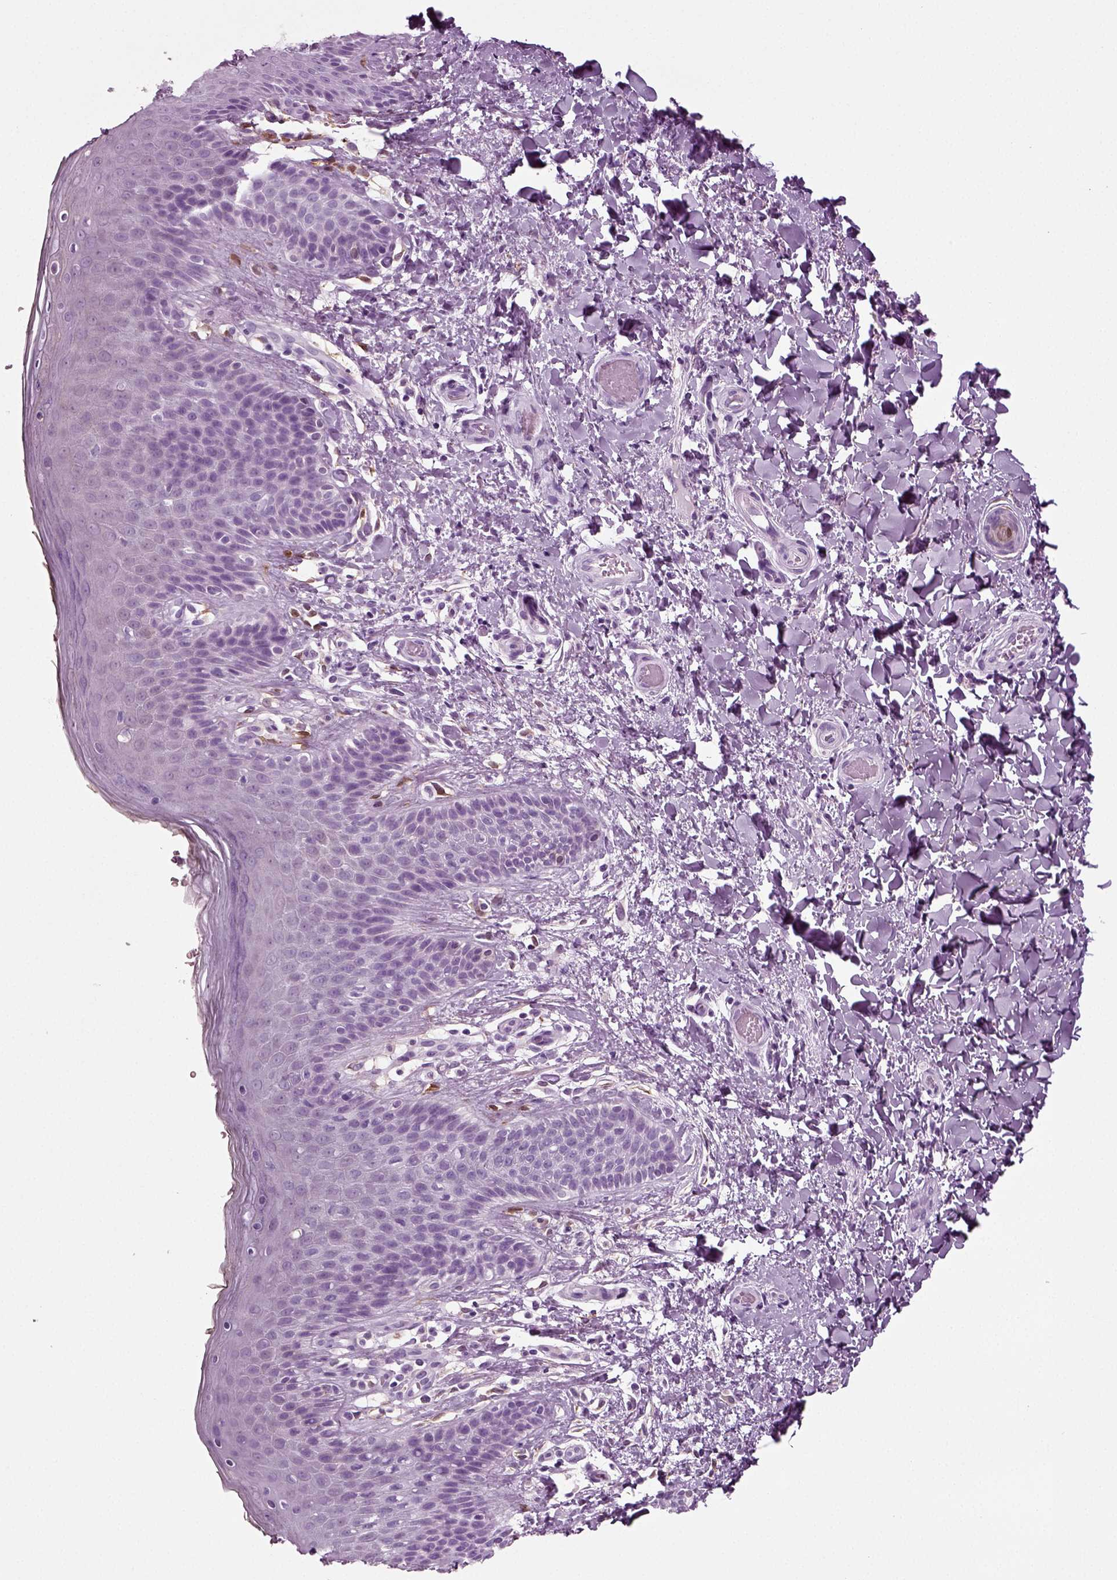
{"staining": {"intensity": "negative", "quantity": "none", "location": "none"}, "tissue": "skin", "cell_type": "Epidermal cells", "image_type": "normal", "snomed": [{"axis": "morphology", "description": "Normal tissue, NOS"}, {"axis": "topography", "description": "Anal"}], "caption": "IHC histopathology image of normal skin: human skin stained with DAB reveals no significant protein expression in epidermal cells.", "gene": "CRABP1", "patient": {"sex": "male", "age": 36}}